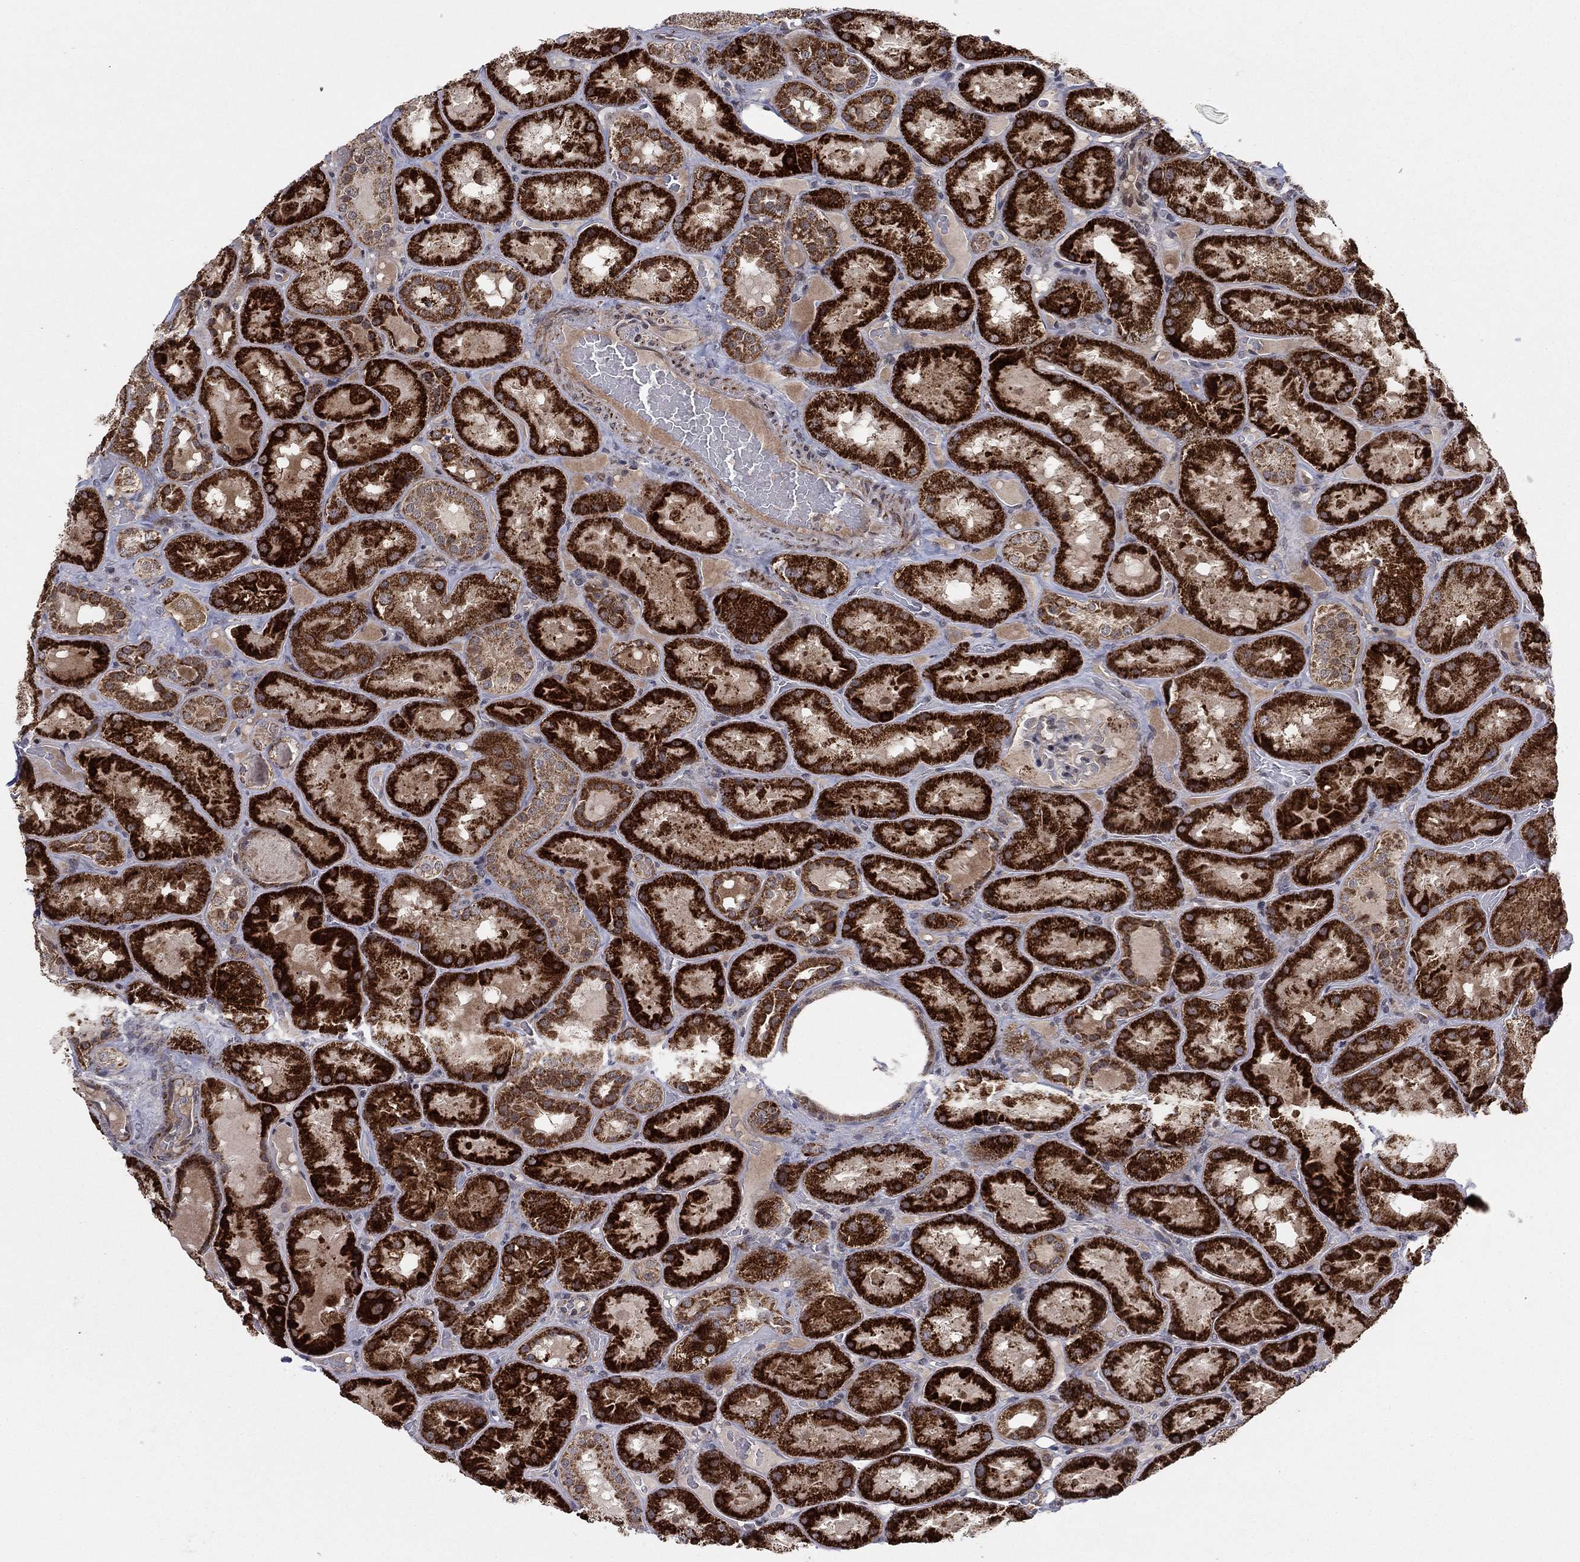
{"staining": {"intensity": "negative", "quantity": "none", "location": "none"}, "tissue": "kidney", "cell_type": "Cells in glomeruli", "image_type": "normal", "snomed": [{"axis": "morphology", "description": "Normal tissue, NOS"}, {"axis": "topography", "description": "Kidney"}], "caption": "Image shows no protein positivity in cells in glomeruli of normal kidney. Brightfield microscopy of IHC stained with DAB (3,3'-diaminobenzidine) (brown) and hematoxylin (blue), captured at high magnification.", "gene": "ZNF395", "patient": {"sex": "male", "age": 73}}